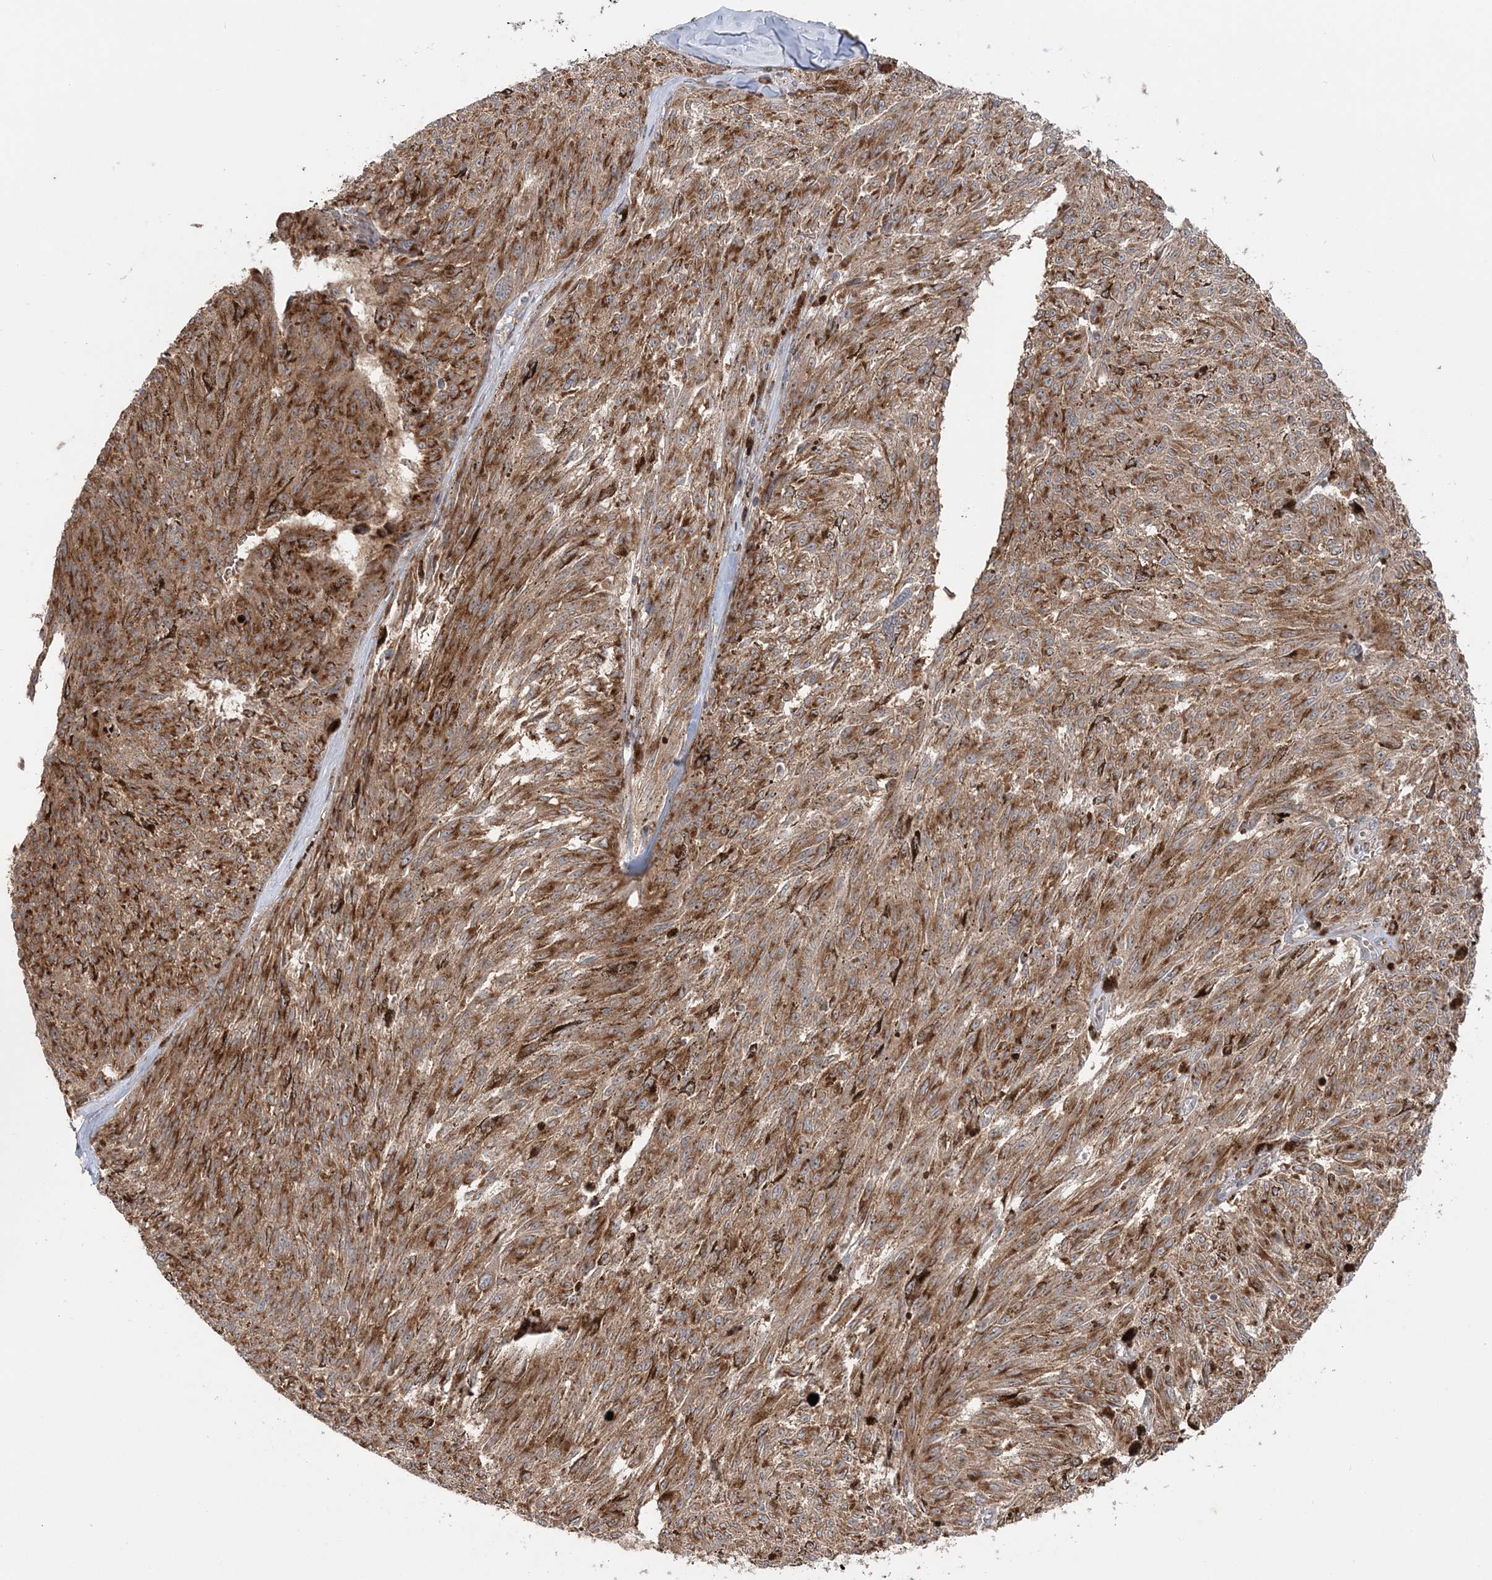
{"staining": {"intensity": "moderate", "quantity": ">75%", "location": "cytoplasmic/membranous"}, "tissue": "melanoma", "cell_type": "Tumor cells", "image_type": "cancer", "snomed": [{"axis": "morphology", "description": "Malignant melanoma, NOS"}, {"axis": "topography", "description": "Skin"}], "caption": "Protein expression analysis of human malignant melanoma reveals moderate cytoplasmic/membranous staining in approximately >75% of tumor cells. The protein of interest is stained brown, and the nuclei are stained in blue (DAB (3,3'-diaminobenzidine) IHC with brightfield microscopy, high magnification).", "gene": "ABCC3", "patient": {"sex": "female", "age": 72}}